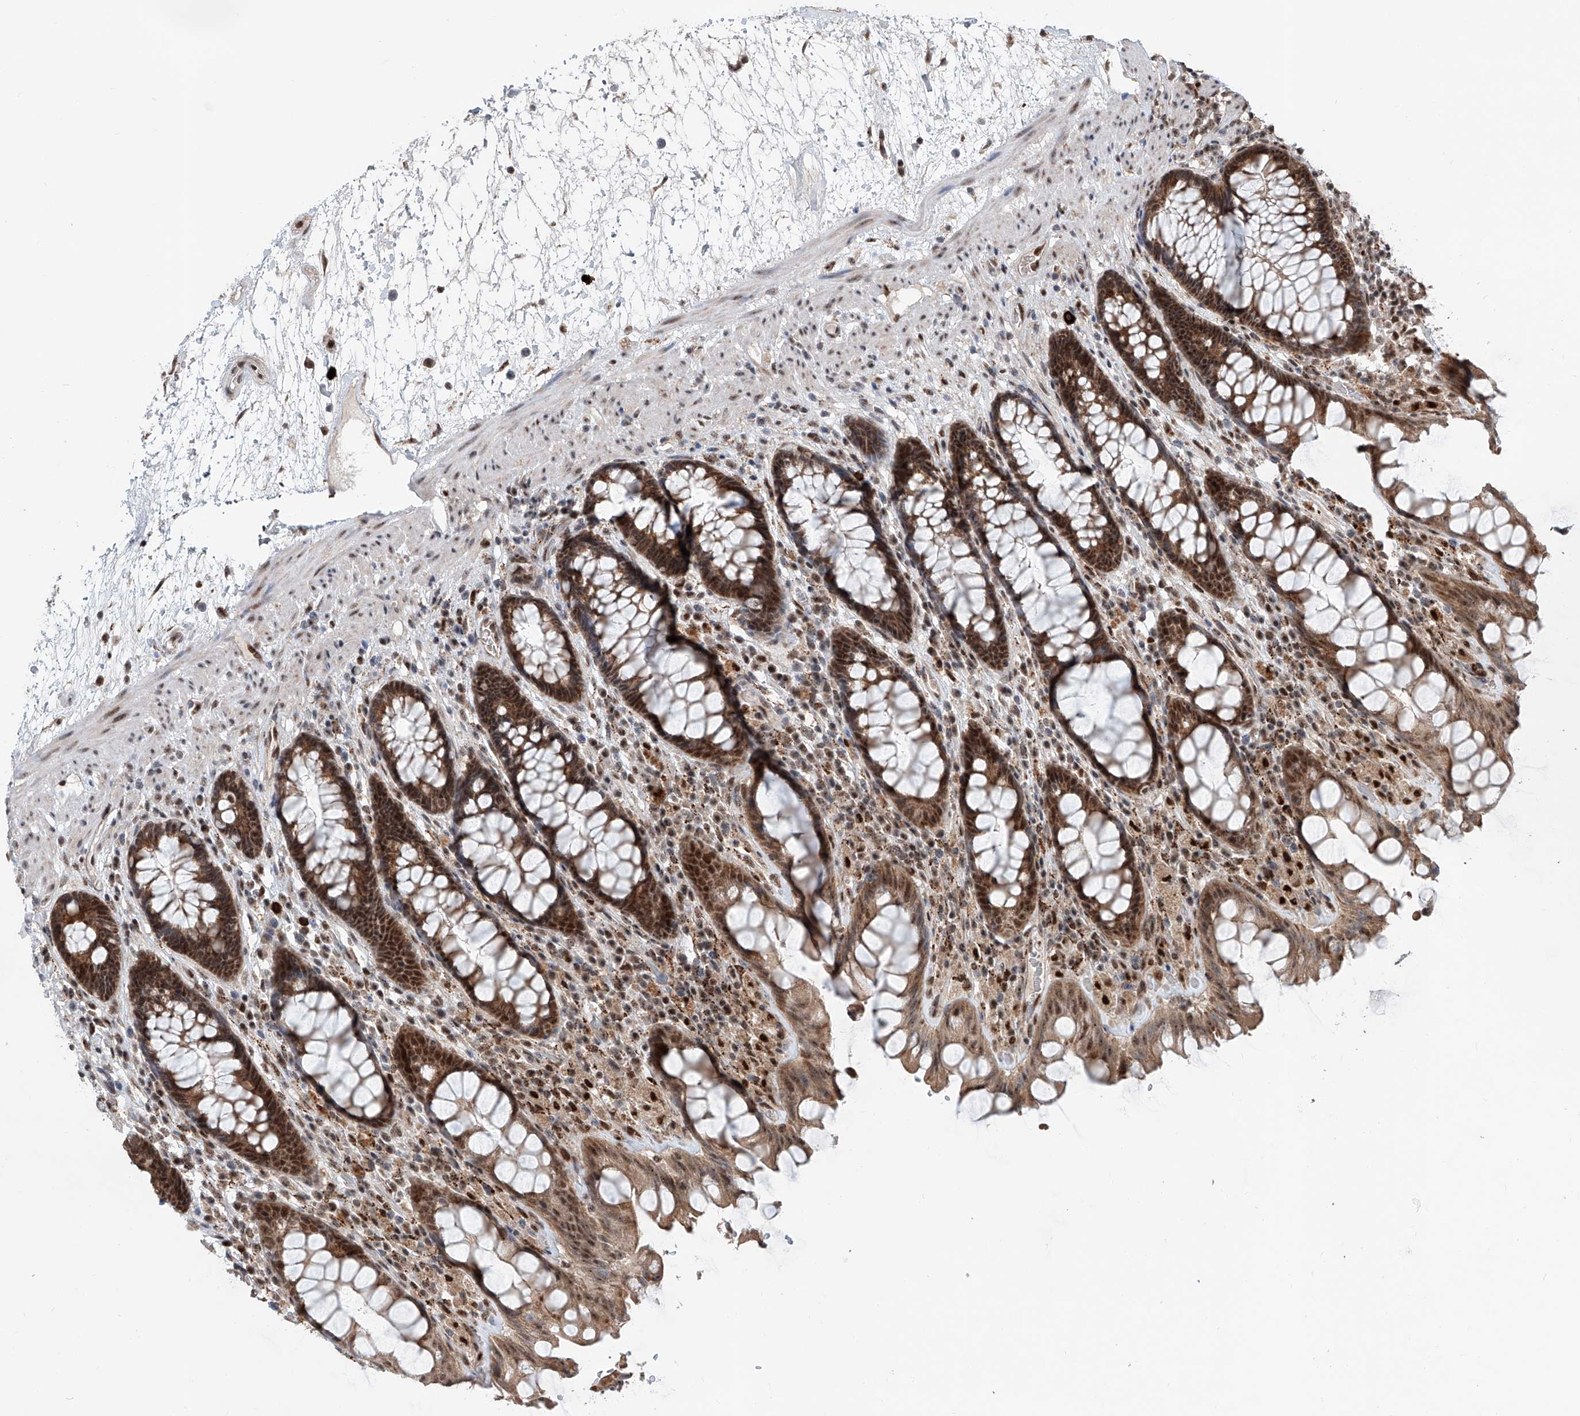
{"staining": {"intensity": "strong", "quantity": ">75%", "location": "cytoplasmic/membranous,nuclear"}, "tissue": "rectum", "cell_type": "Glandular cells", "image_type": "normal", "snomed": [{"axis": "morphology", "description": "Normal tissue, NOS"}, {"axis": "topography", "description": "Rectum"}], "caption": "Immunohistochemical staining of normal human rectum displays high levels of strong cytoplasmic/membranous,nuclear staining in about >75% of glandular cells.", "gene": "SDE2", "patient": {"sex": "male", "age": 64}}